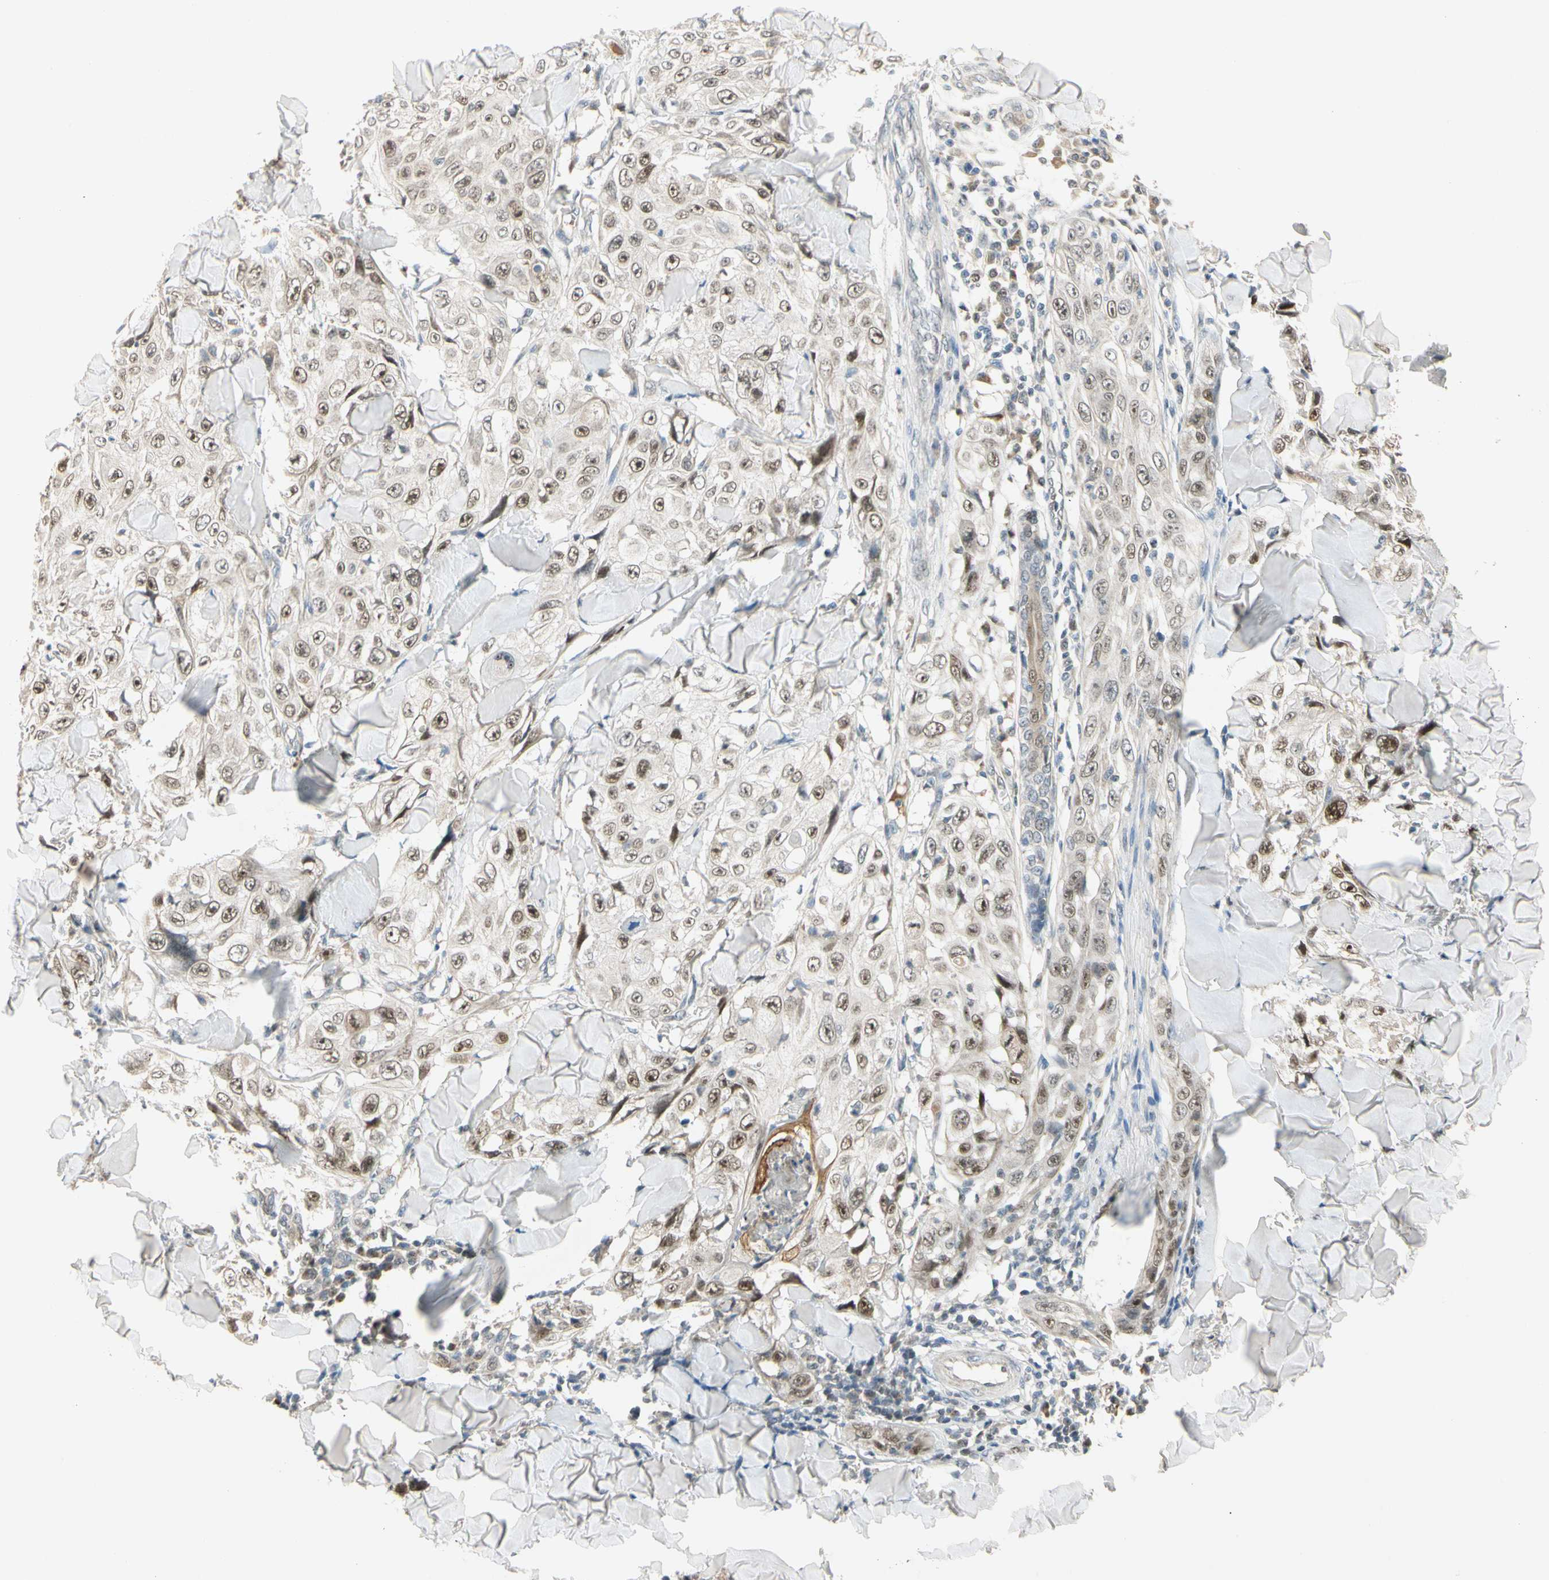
{"staining": {"intensity": "moderate", "quantity": ">75%", "location": "nuclear"}, "tissue": "skin cancer", "cell_type": "Tumor cells", "image_type": "cancer", "snomed": [{"axis": "morphology", "description": "Squamous cell carcinoma, NOS"}, {"axis": "topography", "description": "Skin"}], "caption": "Immunohistochemical staining of skin squamous cell carcinoma displays medium levels of moderate nuclear protein expression in approximately >75% of tumor cells. The staining is performed using DAB (3,3'-diaminobenzidine) brown chromogen to label protein expression. The nuclei are counter-stained blue using hematoxylin.", "gene": "RIOX2", "patient": {"sex": "male", "age": 86}}